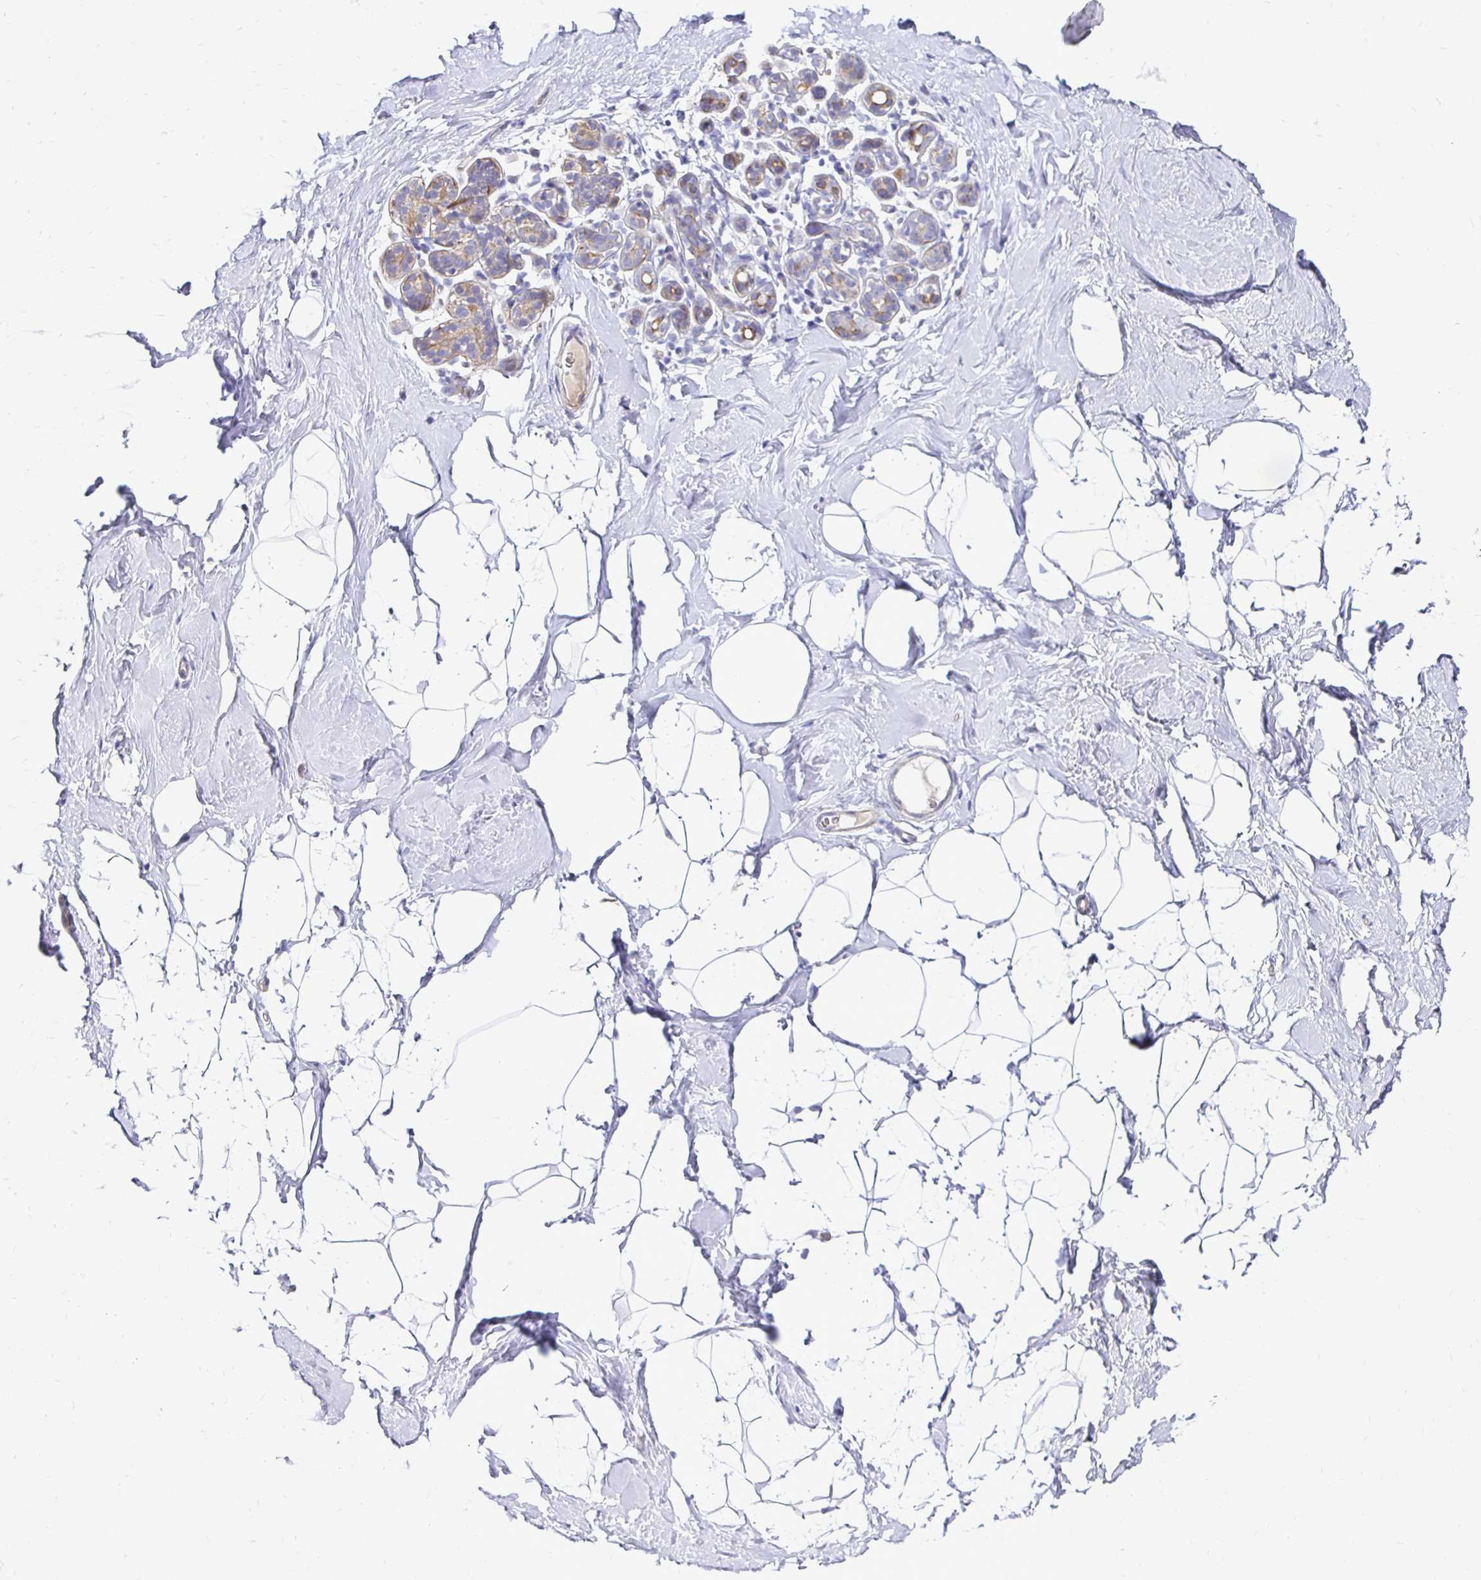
{"staining": {"intensity": "negative", "quantity": "none", "location": "none"}, "tissue": "breast", "cell_type": "Adipocytes", "image_type": "normal", "snomed": [{"axis": "morphology", "description": "Normal tissue, NOS"}, {"axis": "topography", "description": "Breast"}], "caption": "A high-resolution photomicrograph shows IHC staining of benign breast, which reveals no significant positivity in adipocytes.", "gene": "AKAP6", "patient": {"sex": "female", "age": 32}}